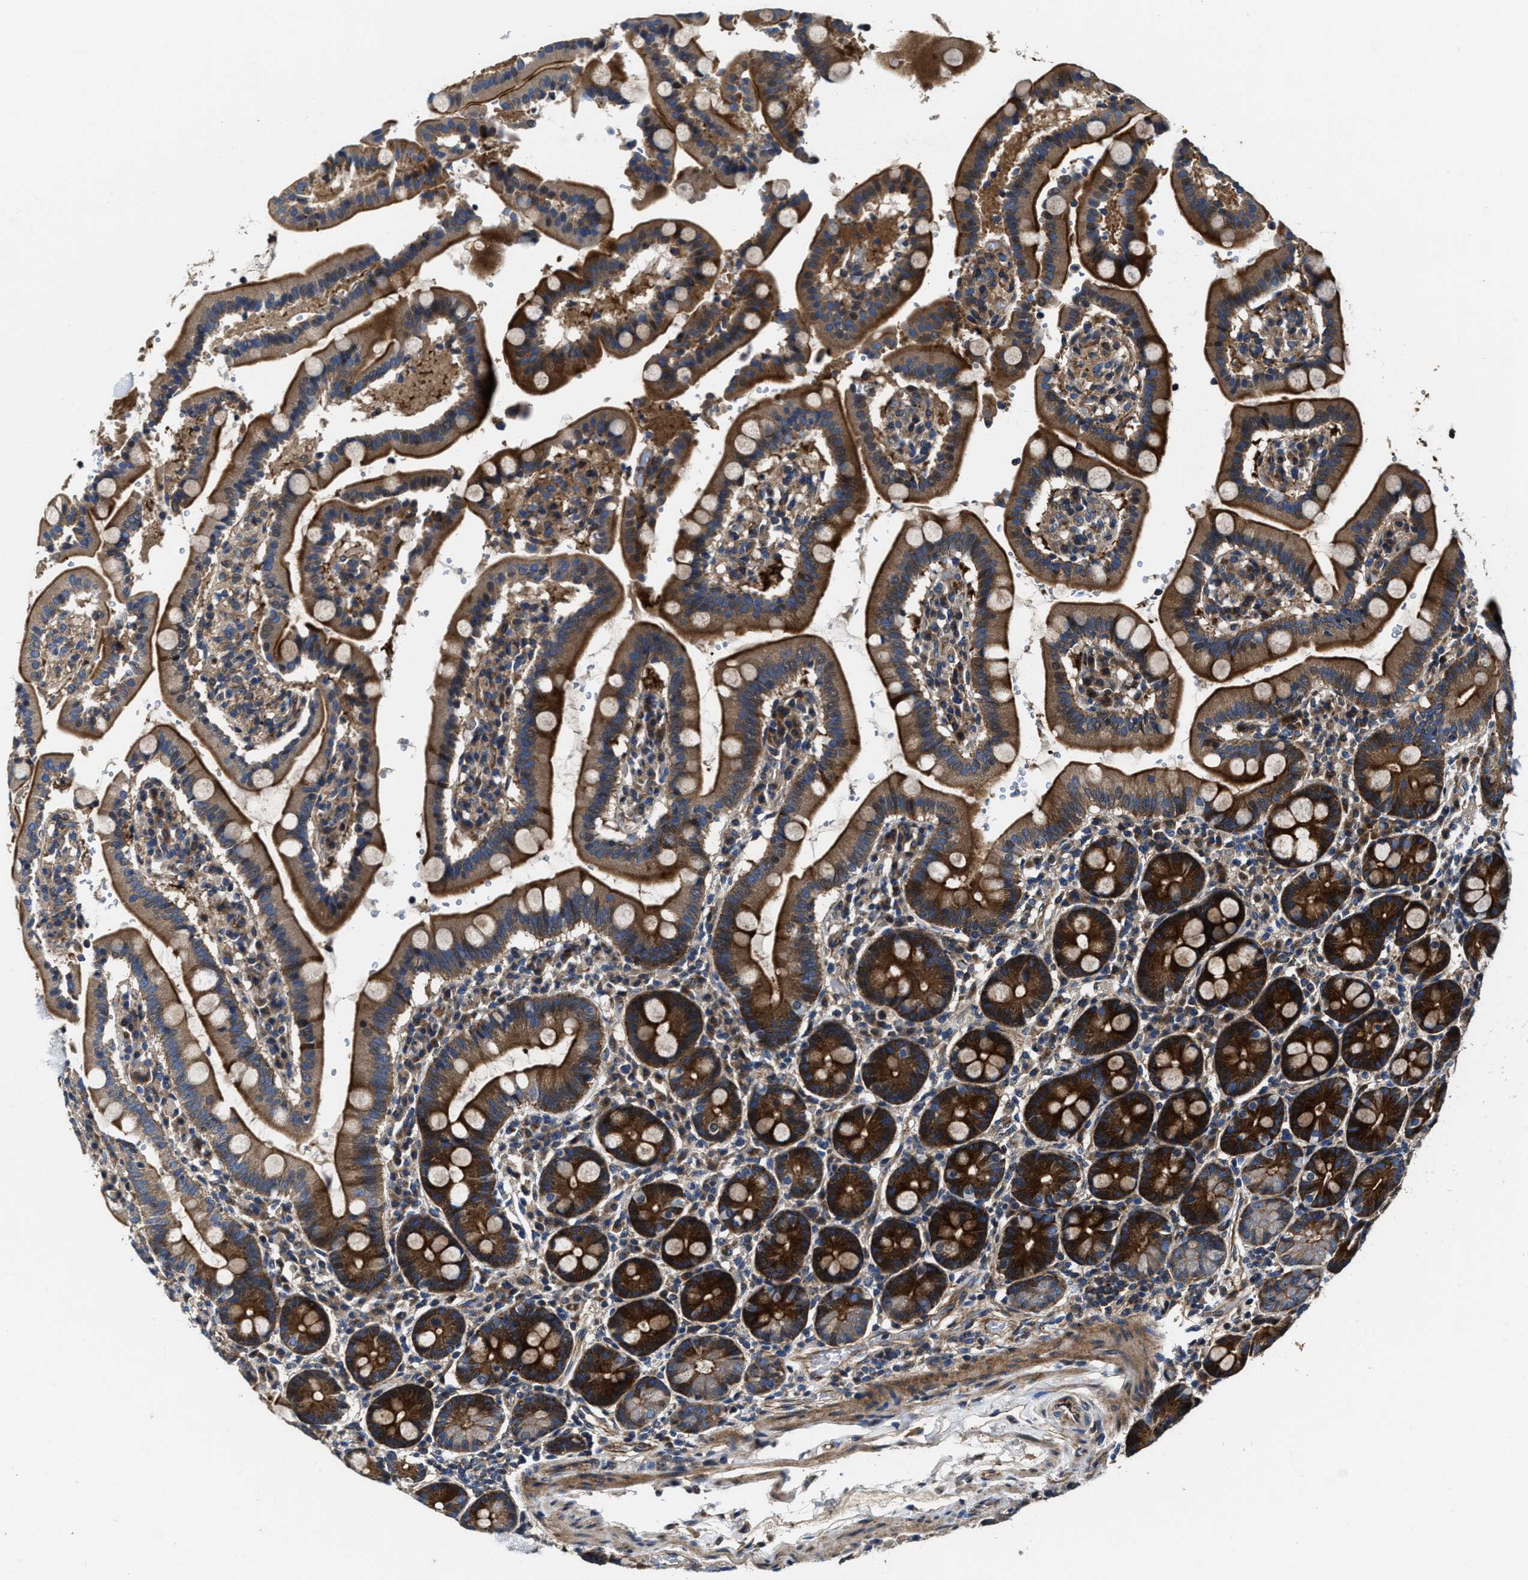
{"staining": {"intensity": "strong", "quantity": ">75%", "location": "cytoplasmic/membranous"}, "tissue": "duodenum", "cell_type": "Glandular cells", "image_type": "normal", "snomed": [{"axis": "morphology", "description": "Normal tissue, NOS"}, {"axis": "topography", "description": "Small intestine, NOS"}], "caption": "A brown stain labels strong cytoplasmic/membranous positivity of a protein in glandular cells of unremarkable duodenum.", "gene": "PTAR1", "patient": {"sex": "female", "age": 71}}